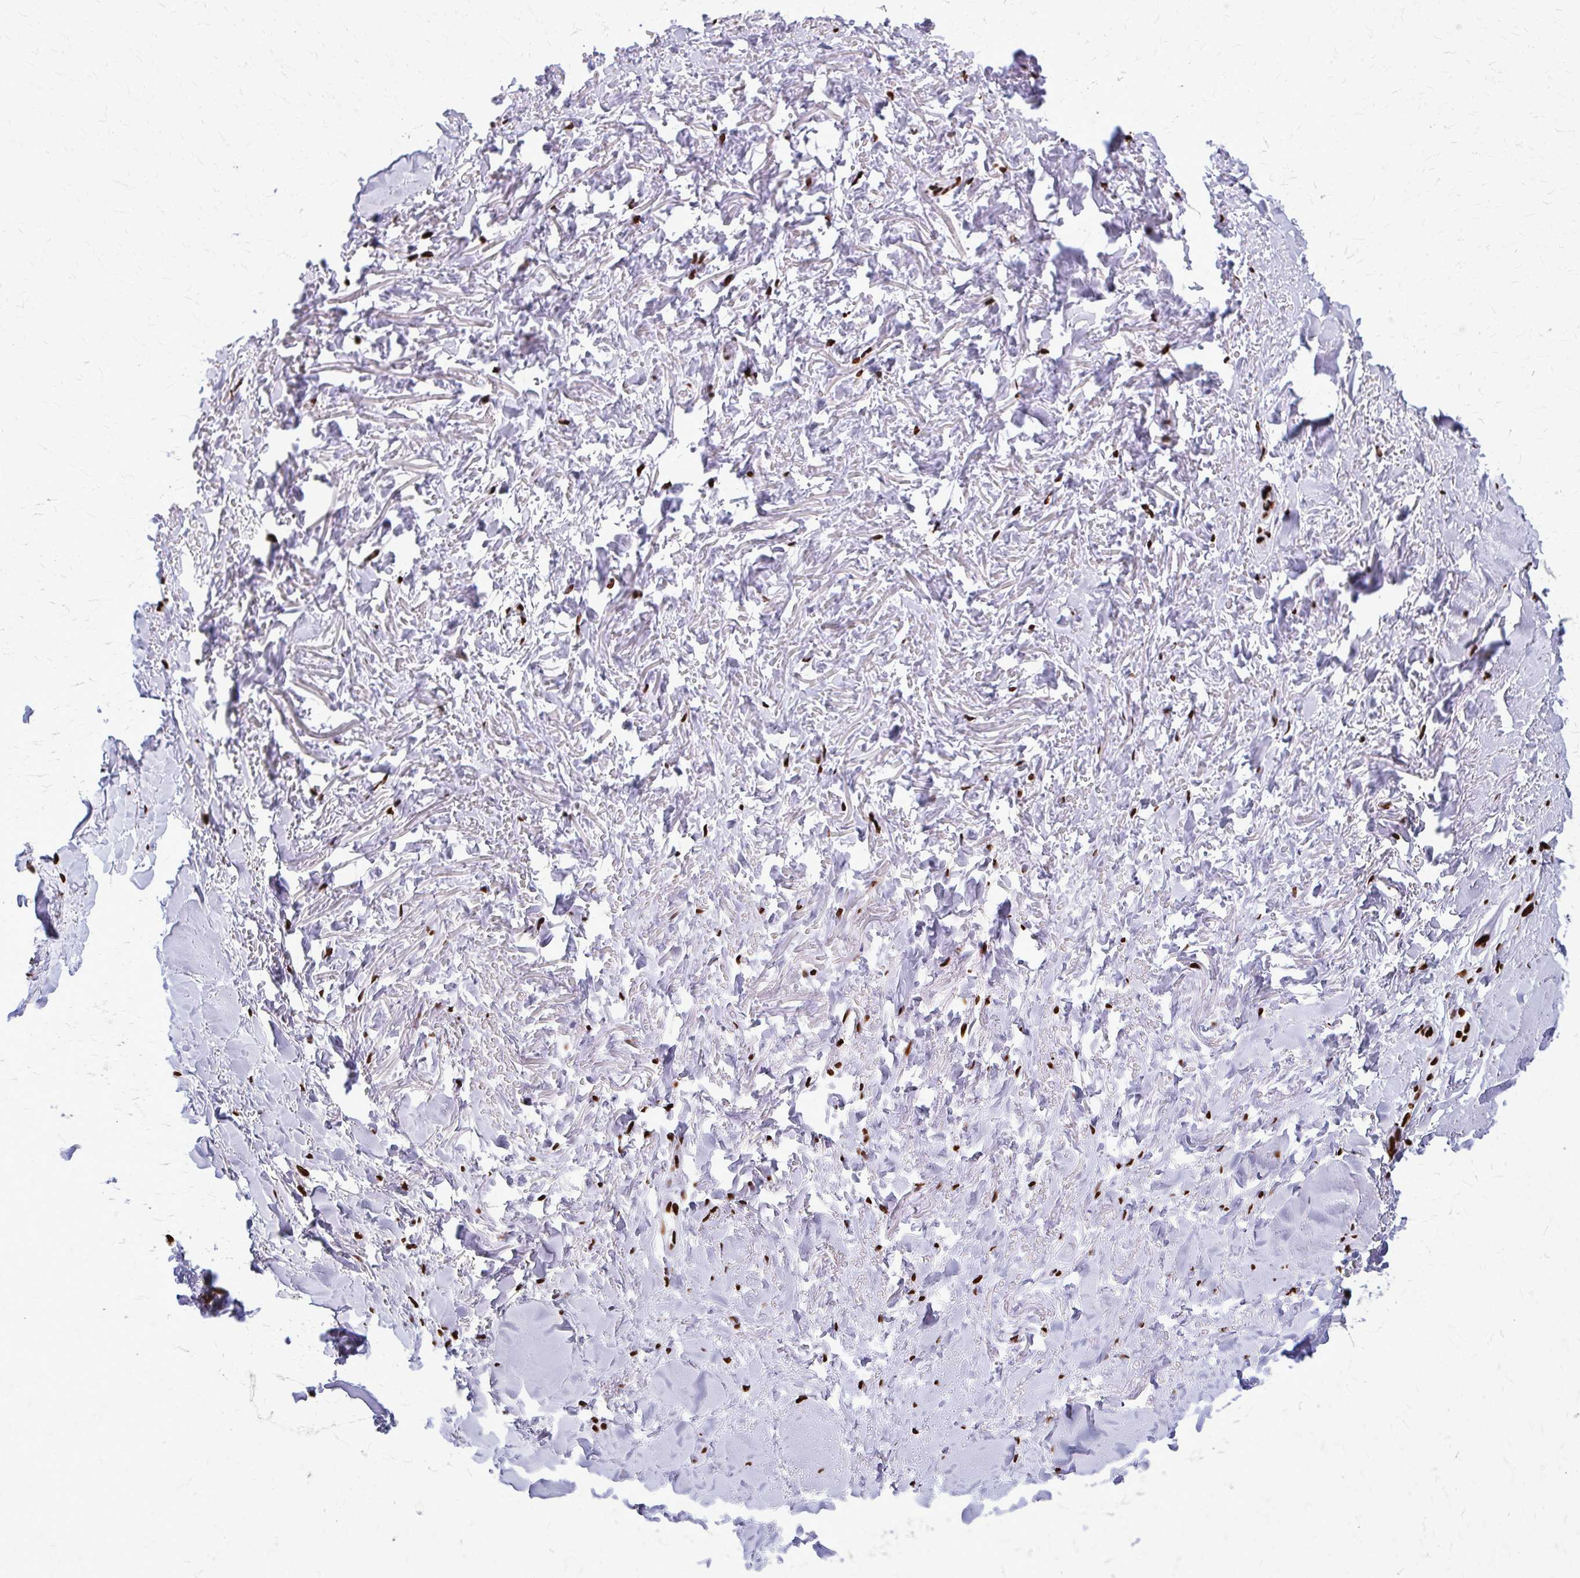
{"staining": {"intensity": "strong", "quantity": ">75%", "location": "nuclear"}, "tissue": "soft tissue", "cell_type": "Chondrocytes", "image_type": "normal", "snomed": [{"axis": "morphology", "description": "Normal tissue, NOS"}, {"axis": "topography", "description": "Cartilage tissue"}, {"axis": "topography", "description": "Nasopharynx"}, {"axis": "topography", "description": "Thyroid gland"}], "caption": "Immunohistochemical staining of unremarkable soft tissue shows strong nuclear protein expression in approximately >75% of chondrocytes. (Brightfield microscopy of DAB IHC at high magnification).", "gene": "SFPQ", "patient": {"sex": "male", "age": 63}}